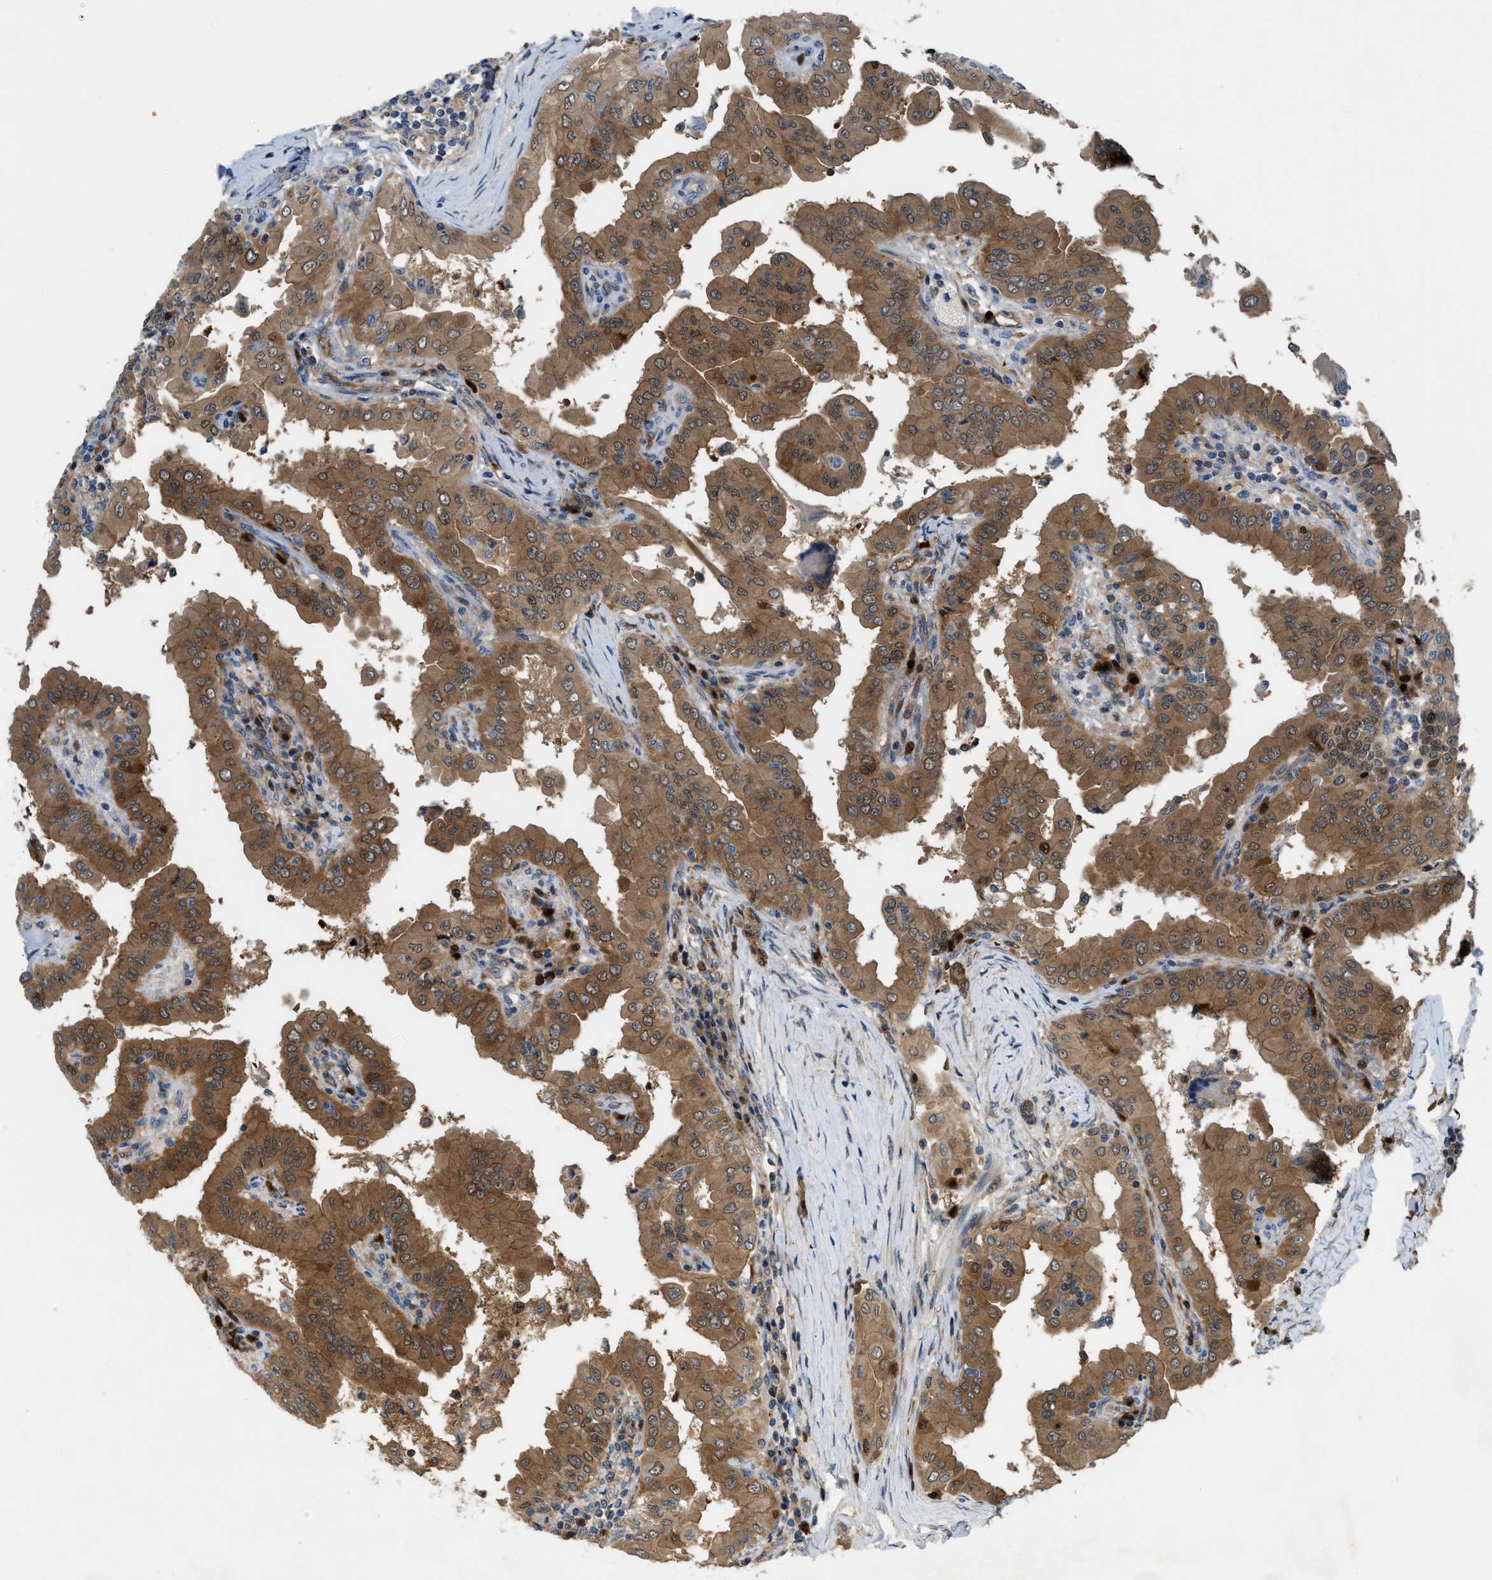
{"staining": {"intensity": "moderate", "quantity": ">75%", "location": "cytoplasmic/membranous,nuclear"}, "tissue": "thyroid cancer", "cell_type": "Tumor cells", "image_type": "cancer", "snomed": [{"axis": "morphology", "description": "Papillary adenocarcinoma, NOS"}, {"axis": "topography", "description": "Thyroid gland"}], "caption": "Approximately >75% of tumor cells in thyroid cancer (papillary adenocarcinoma) show moderate cytoplasmic/membranous and nuclear protein positivity as visualized by brown immunohistochemical staining.", "gene": "TRAK2", "patient": {"sex": "male", "age": 33}}